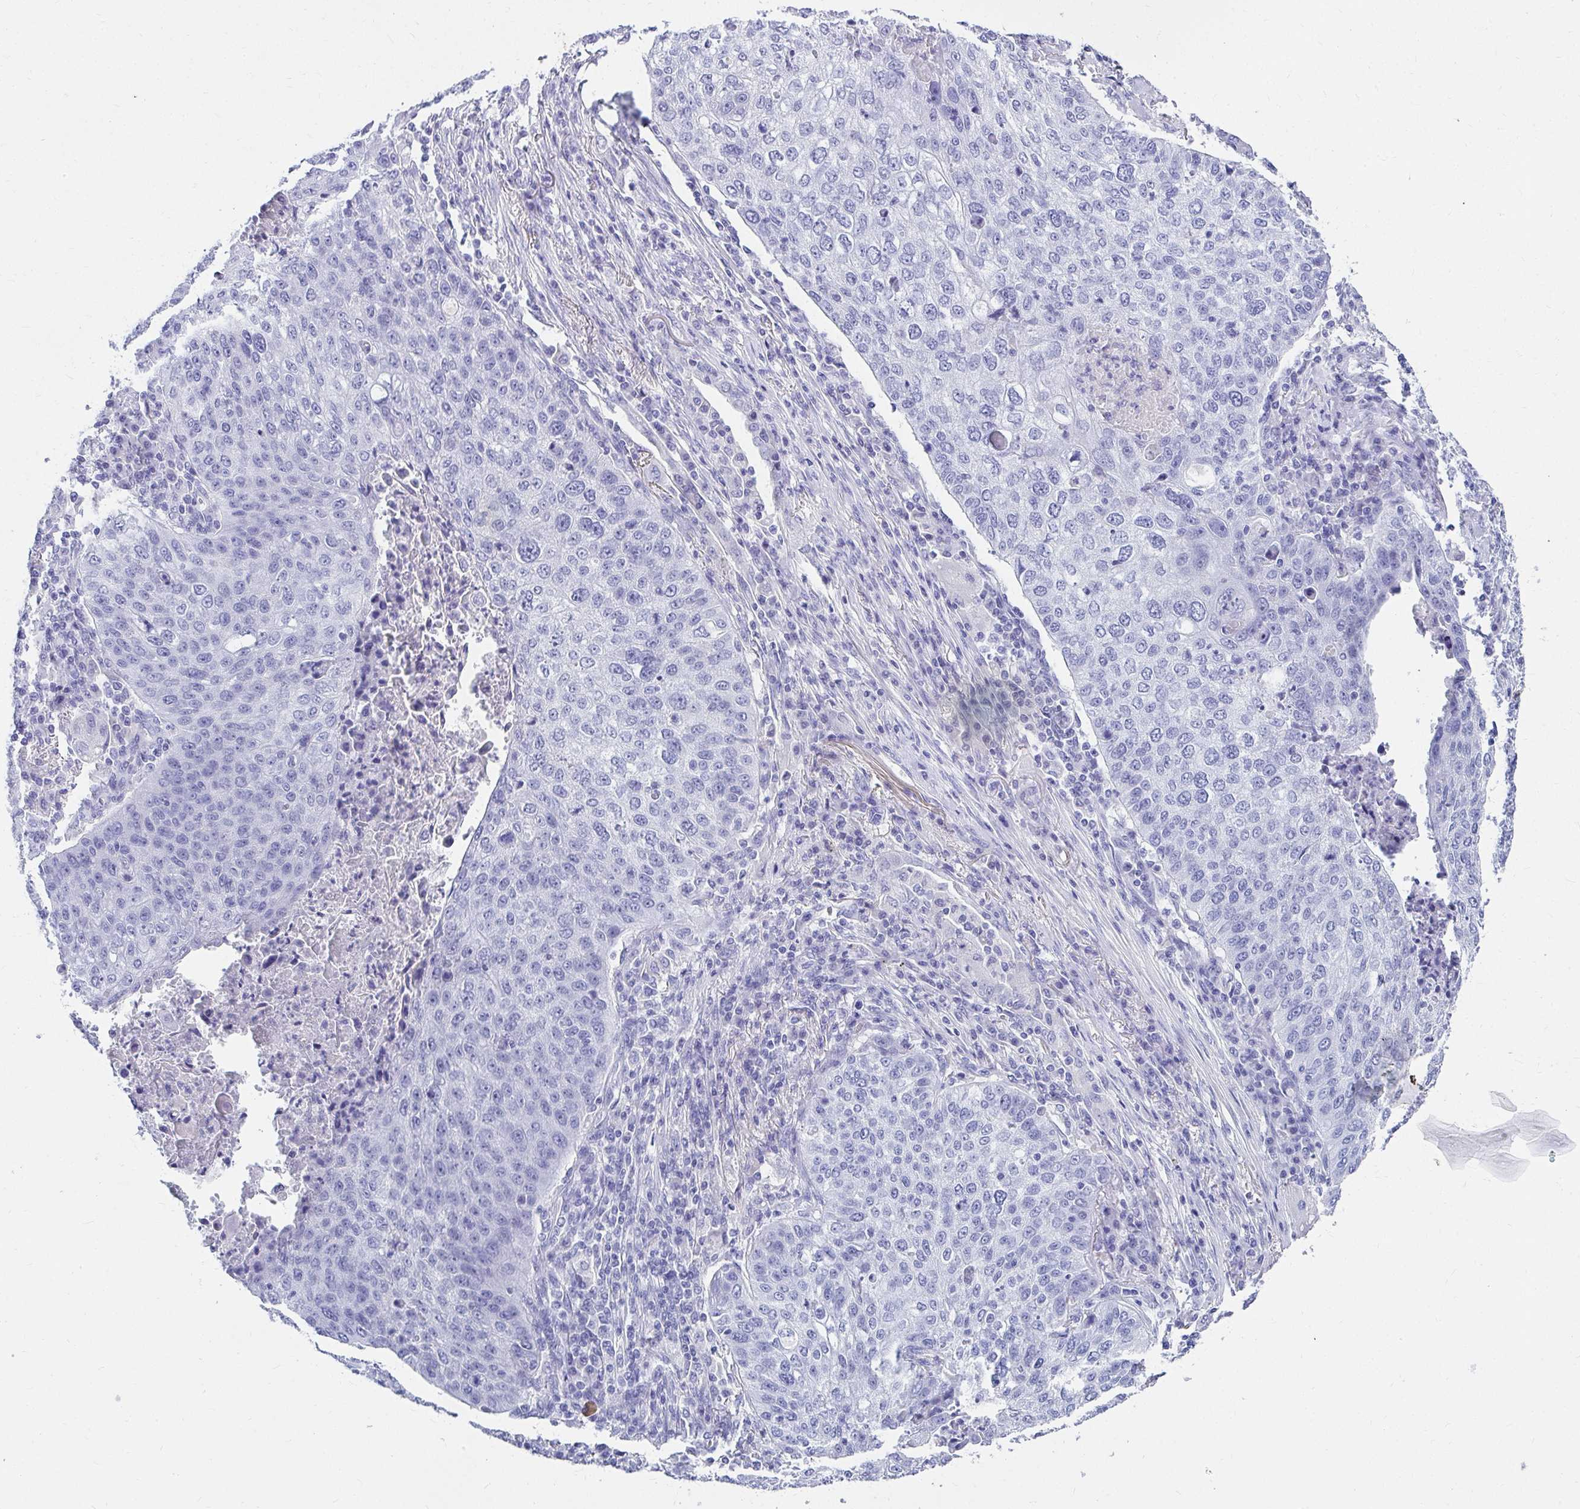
{"staining": {"intensity": "negative", "quantity": "none", "location": "none"}, "tissue": "lung cancer", "cell_type": "Tumor cells", "image_type": "cancer", "snomed": [{"axis": "morphology", "description": "Squamous cell carcinoma, NOS"}, {"axis": "topography", "description": "Lung"}], "caption": "There is no significant staining in tumor cells of lung cancer.", "gene": "DPEP3", "patient": {"sex": "male", "age": 63}}